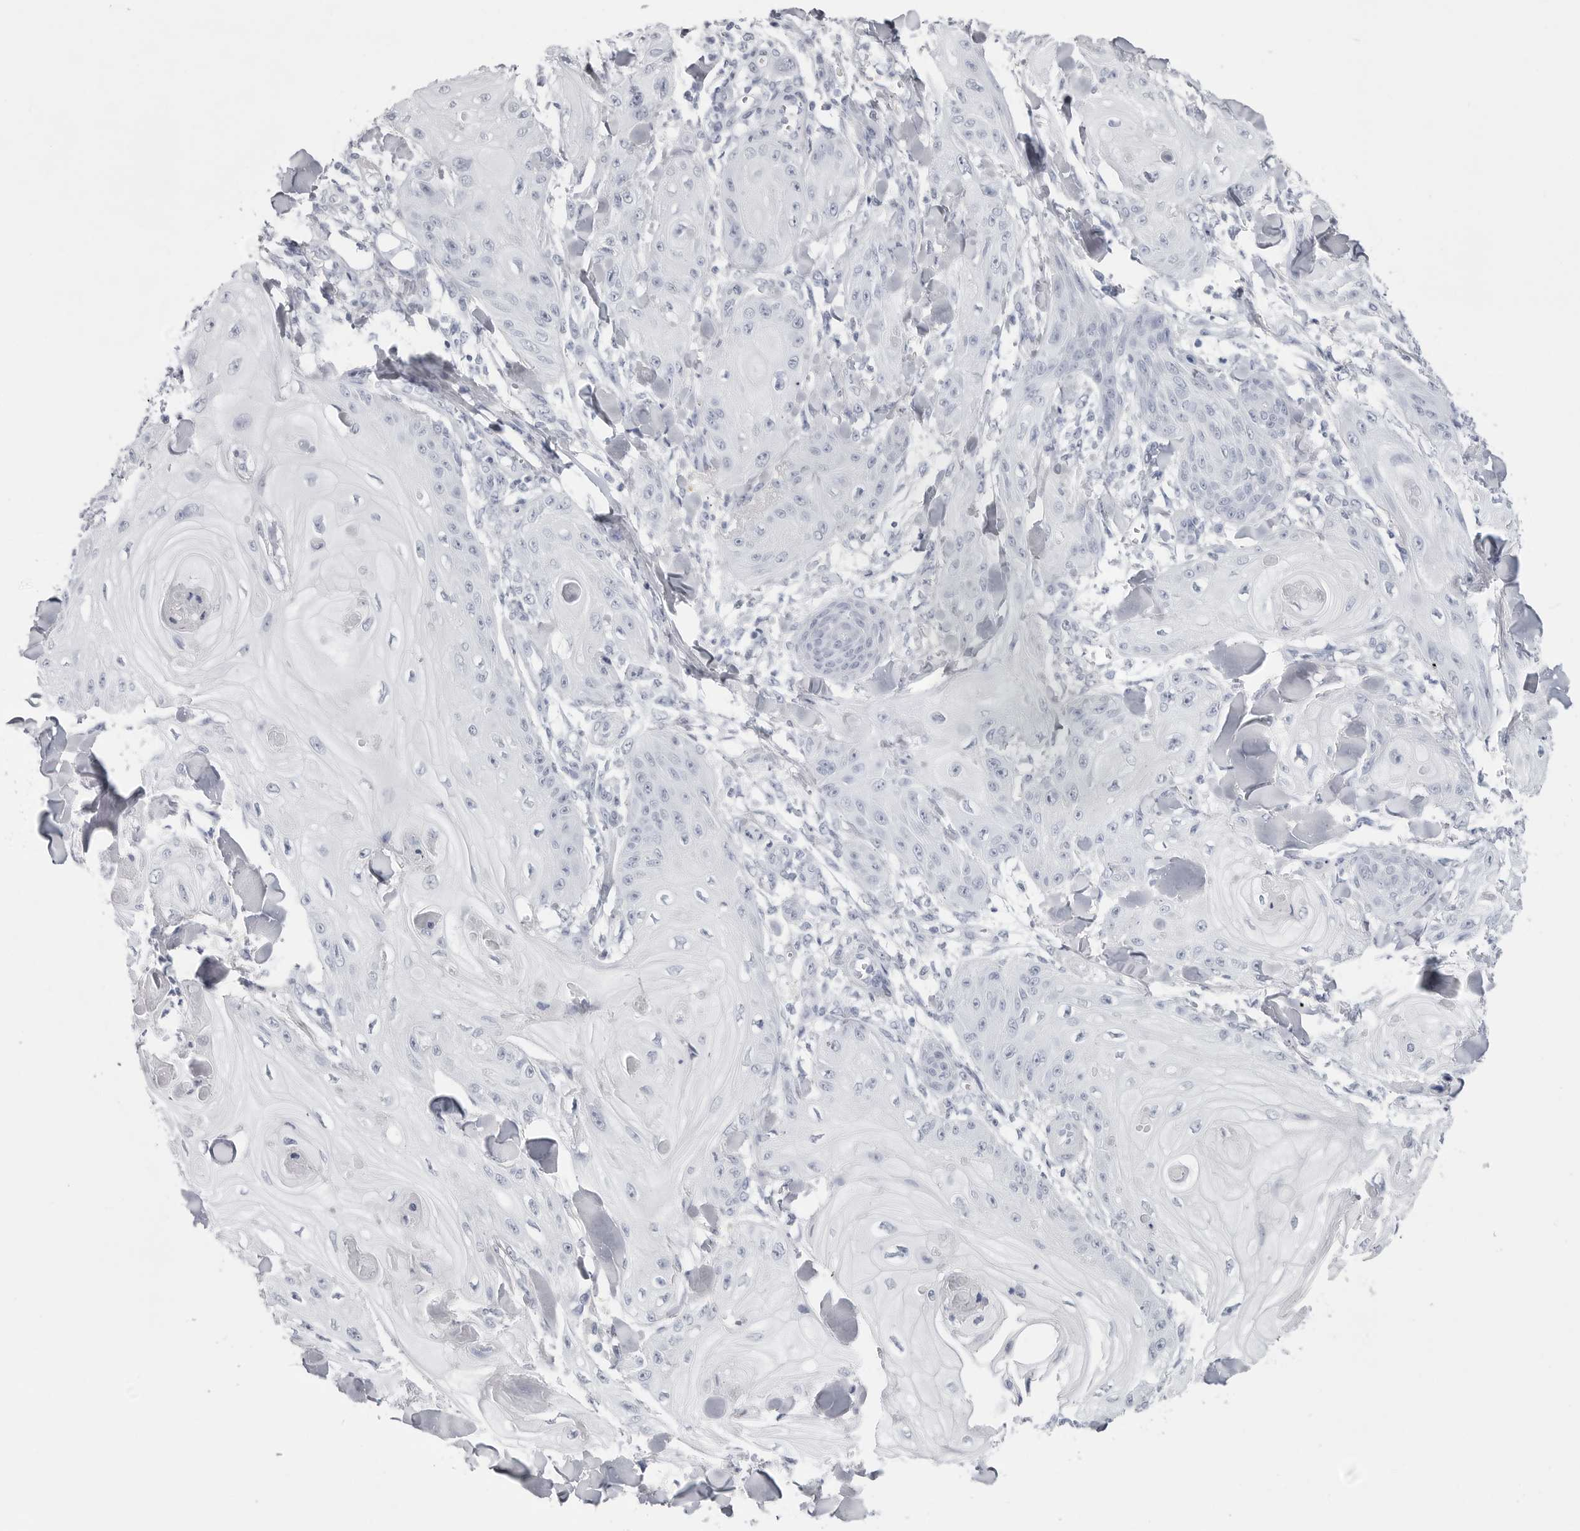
{"staining": {"intensity": "negative", "quantity": "none", "location": "none"}, "tissue": "skin cancer", "cell_type": "Tumor cells", "image_type": "cancer", "snomed": [{"axis": "morphology", "description": "Squamous cell carcinoma, NOS"}, {"axis": "topography", "description": "Skin"}], "caption": "Protein analysis of skin cancer reveals no significant expression in tumor cells.", "gene": "CST2", "patient": {"sex": "male", "age": 74}}